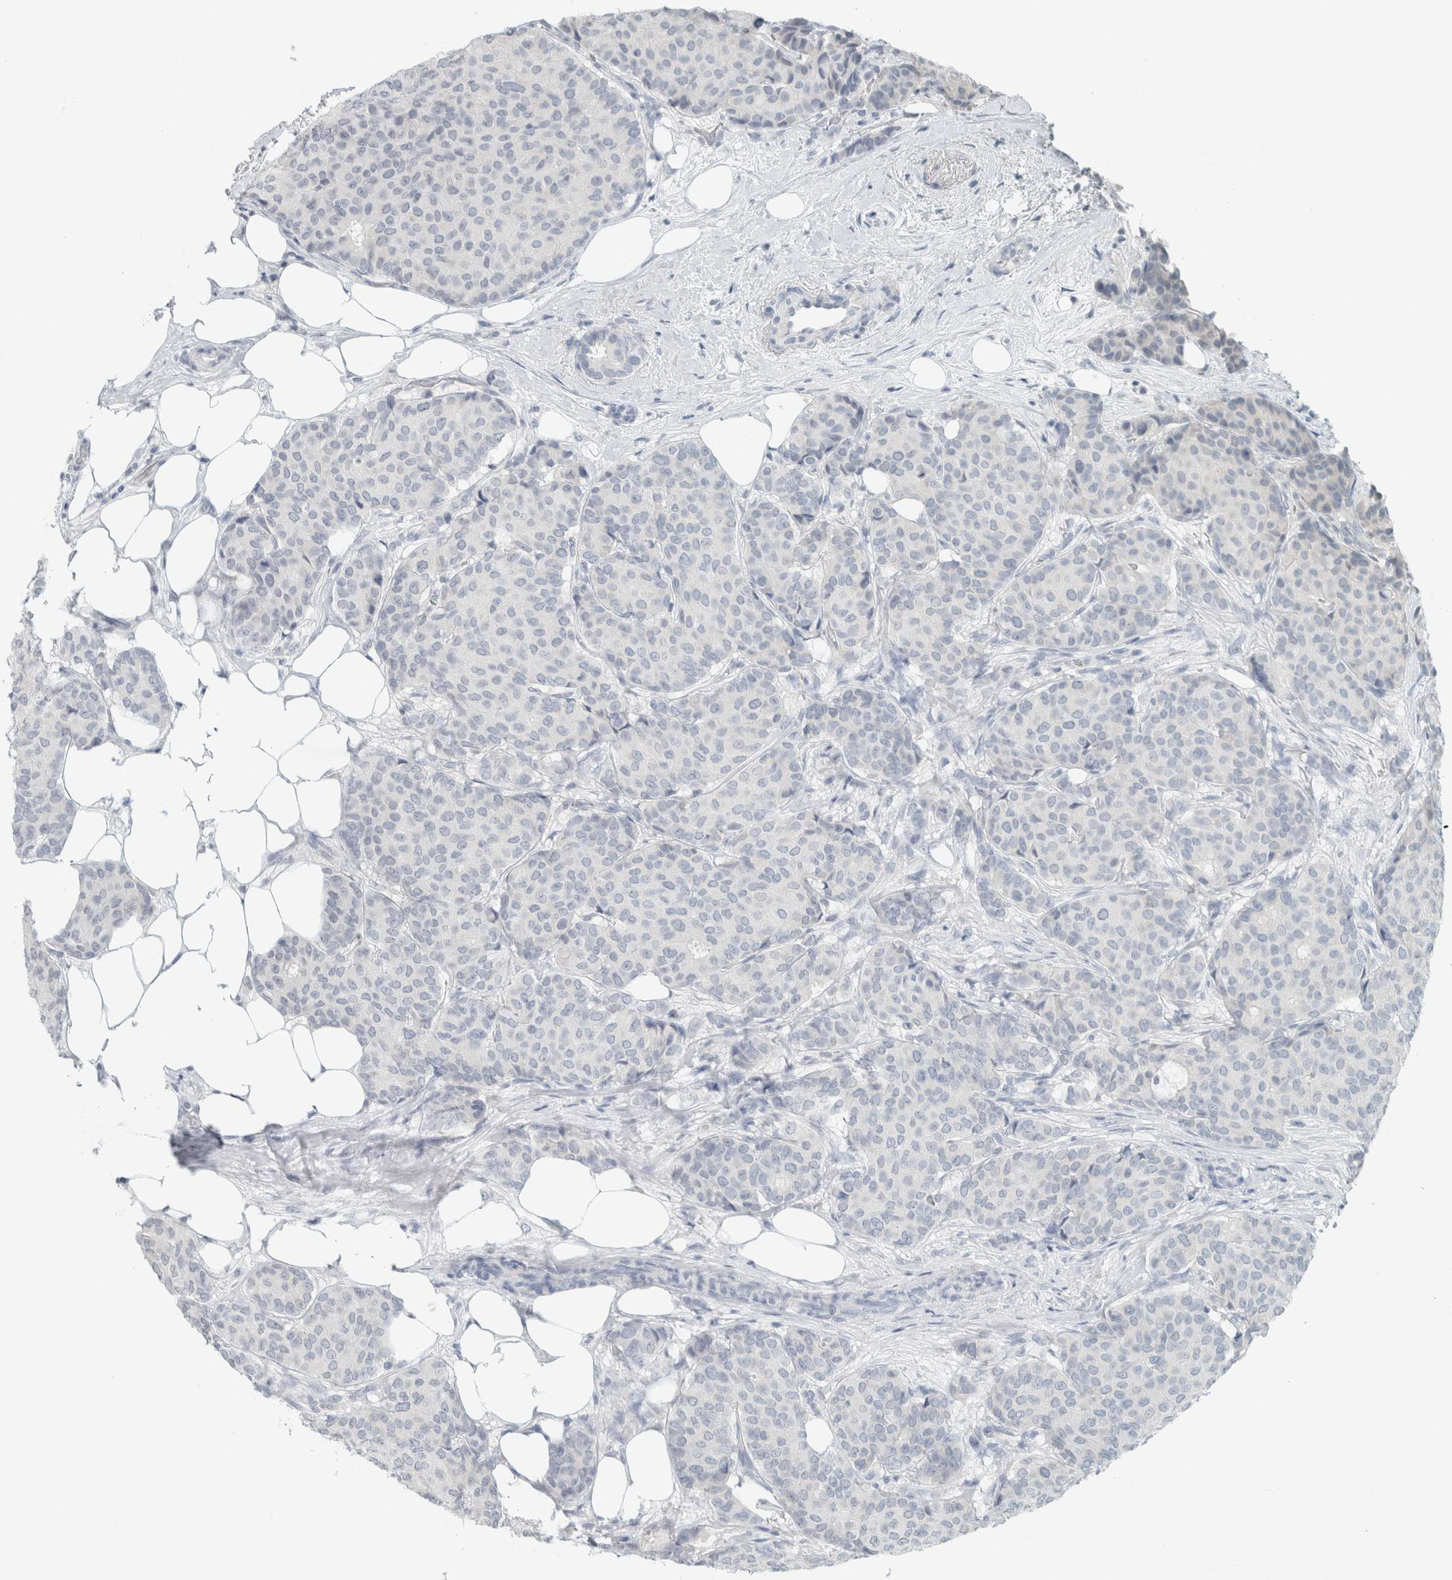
{"staining": {"intensity": "negative", "quantity": "none", "location": "none"}, "tissue": "breast cancer", "cell_type": "Tumor cells", "image_type": "cancer", "snomed": [{"axis": "morphology", "description": "Duct carcinoma"}, {"axis": "topography", "description": "Breast"}], "caption": "A photomicrograph of human intraductal carcinoma (breast) is negative for staining in tumor cells.", "gene": "TRIT1", "patient": {"sex": "female", "age": 75}}